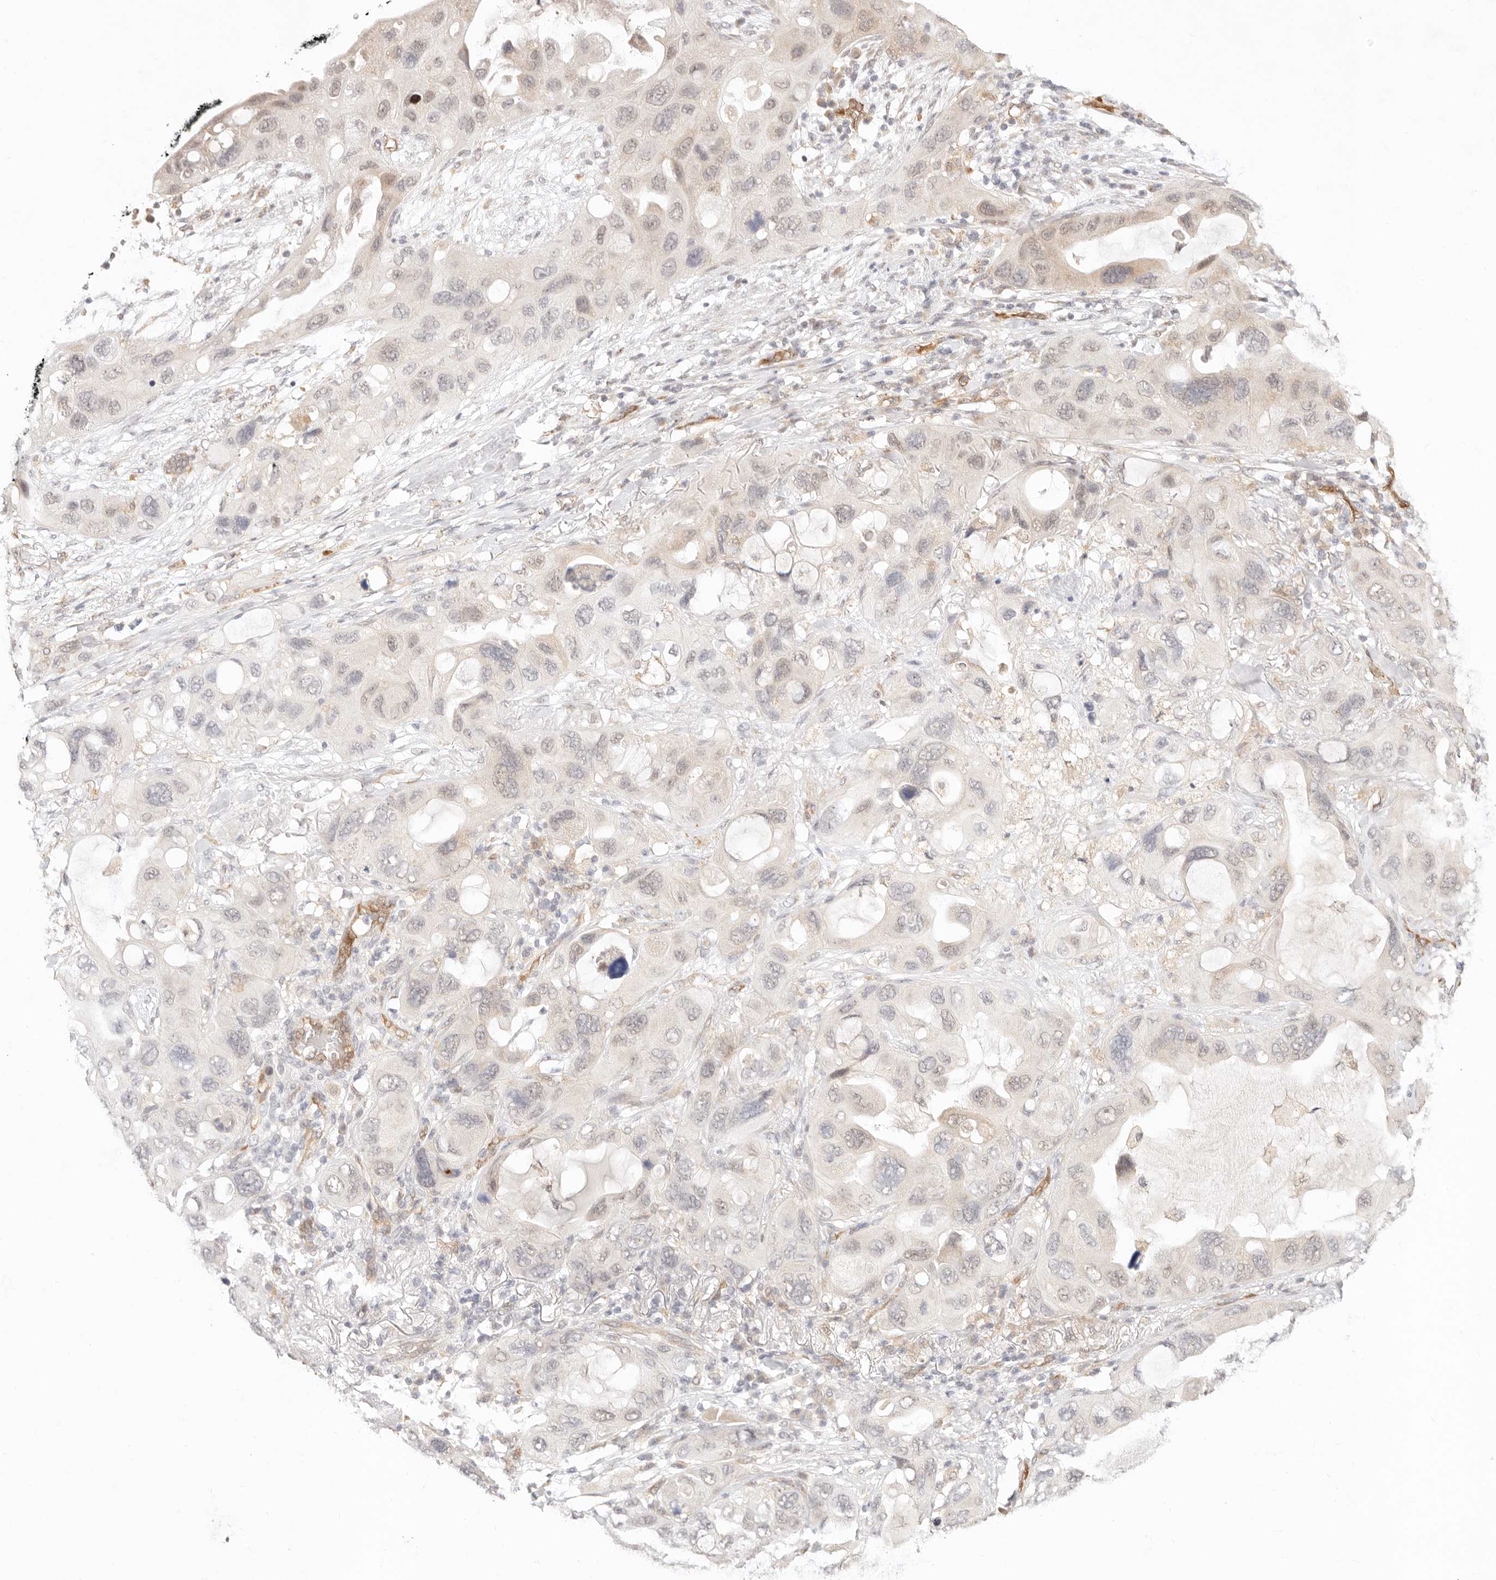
{"staining": {"intensity": "weak", "quantity": "<25%", "location": "cytoplasmic/membranous"}, "tissue": "lung cancer", "cell_type": "Tumor cells", "image_type": "cancer", "snomed": [{"axis": "morphology", "description": "Squamous cell carcinoma, NOS"}, {"axis": "topography", "description": "Lung"}], "caption": "IHC histopathology image of neoplastic tissue: human lung cancer (squamous cell carcinoma) stained with DAB exhibits no significant protein positivity in tumor cells. (Brightfield microscopy of DAB (3,3'-diaminobenzidine) immunohistochemistry (IHC) at high magnification).", "gene": "GPR156", "patient": {"sex": "female", "age": 73}}